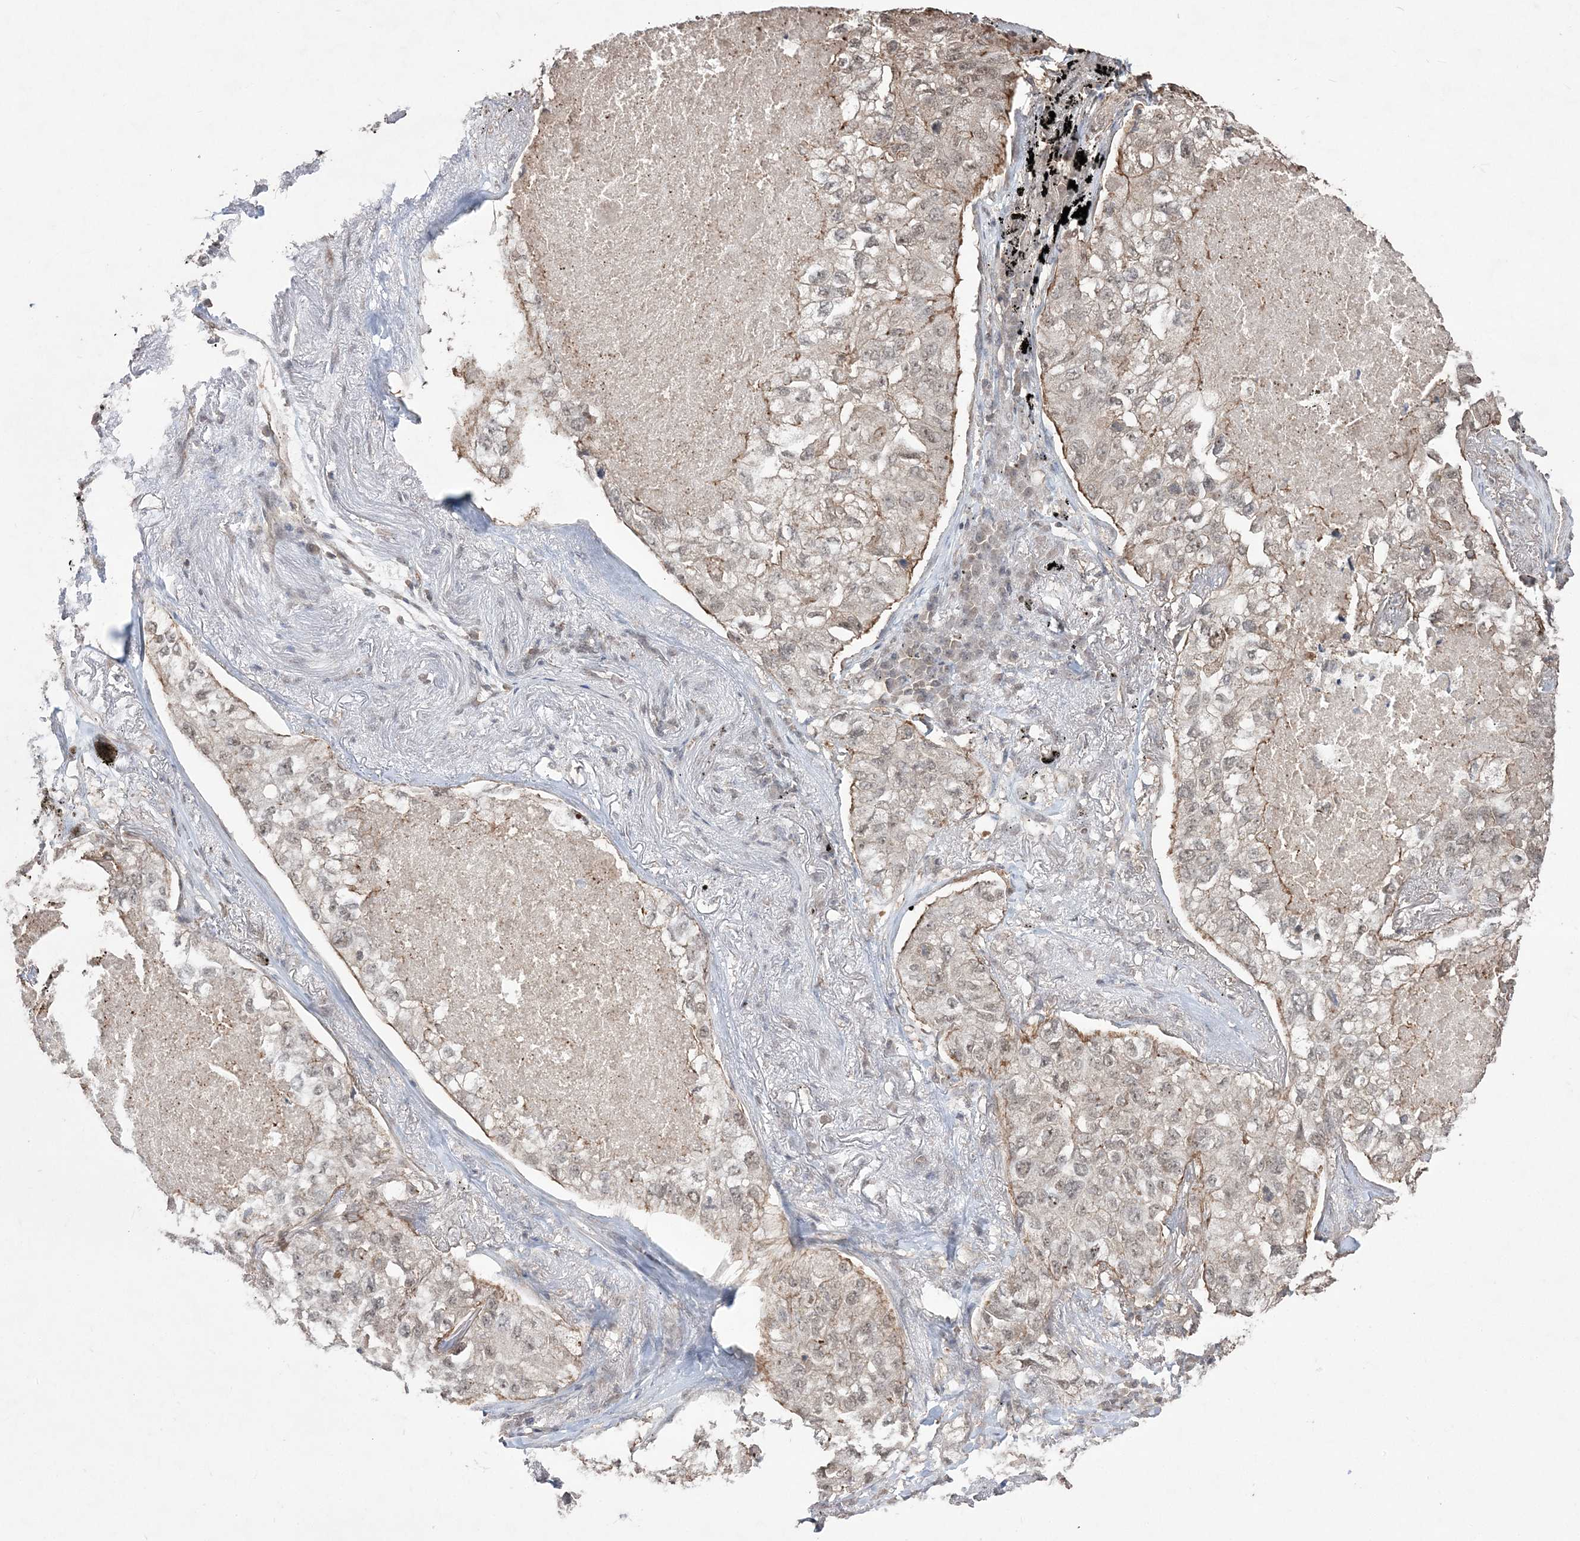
{"staining": {"intensity": "weak", "quantity": "25%-75%", "location": "cytoplasmic/membranous"}, "tissue": "lung cancer", "cell_type": "Tumor cells", "image_type": "cancer", "snomed": [{"axis": "morphology", "description": "Adenocarcinoma, NOS"}, {"axis": "topography", "description": "Lung"}], "caption": "IHC histopathology image of neoplastic tissue: human lung adenocarcinoma stained using IHC demonstrates low levels of weak protein expression localized specifically in the cytoplasmic/membranous of tumor cells, appearing as a cytoplasmic/membranous brown color.", "gene": "EHHADH", "patient": {"sex": "male", "age": 65}}